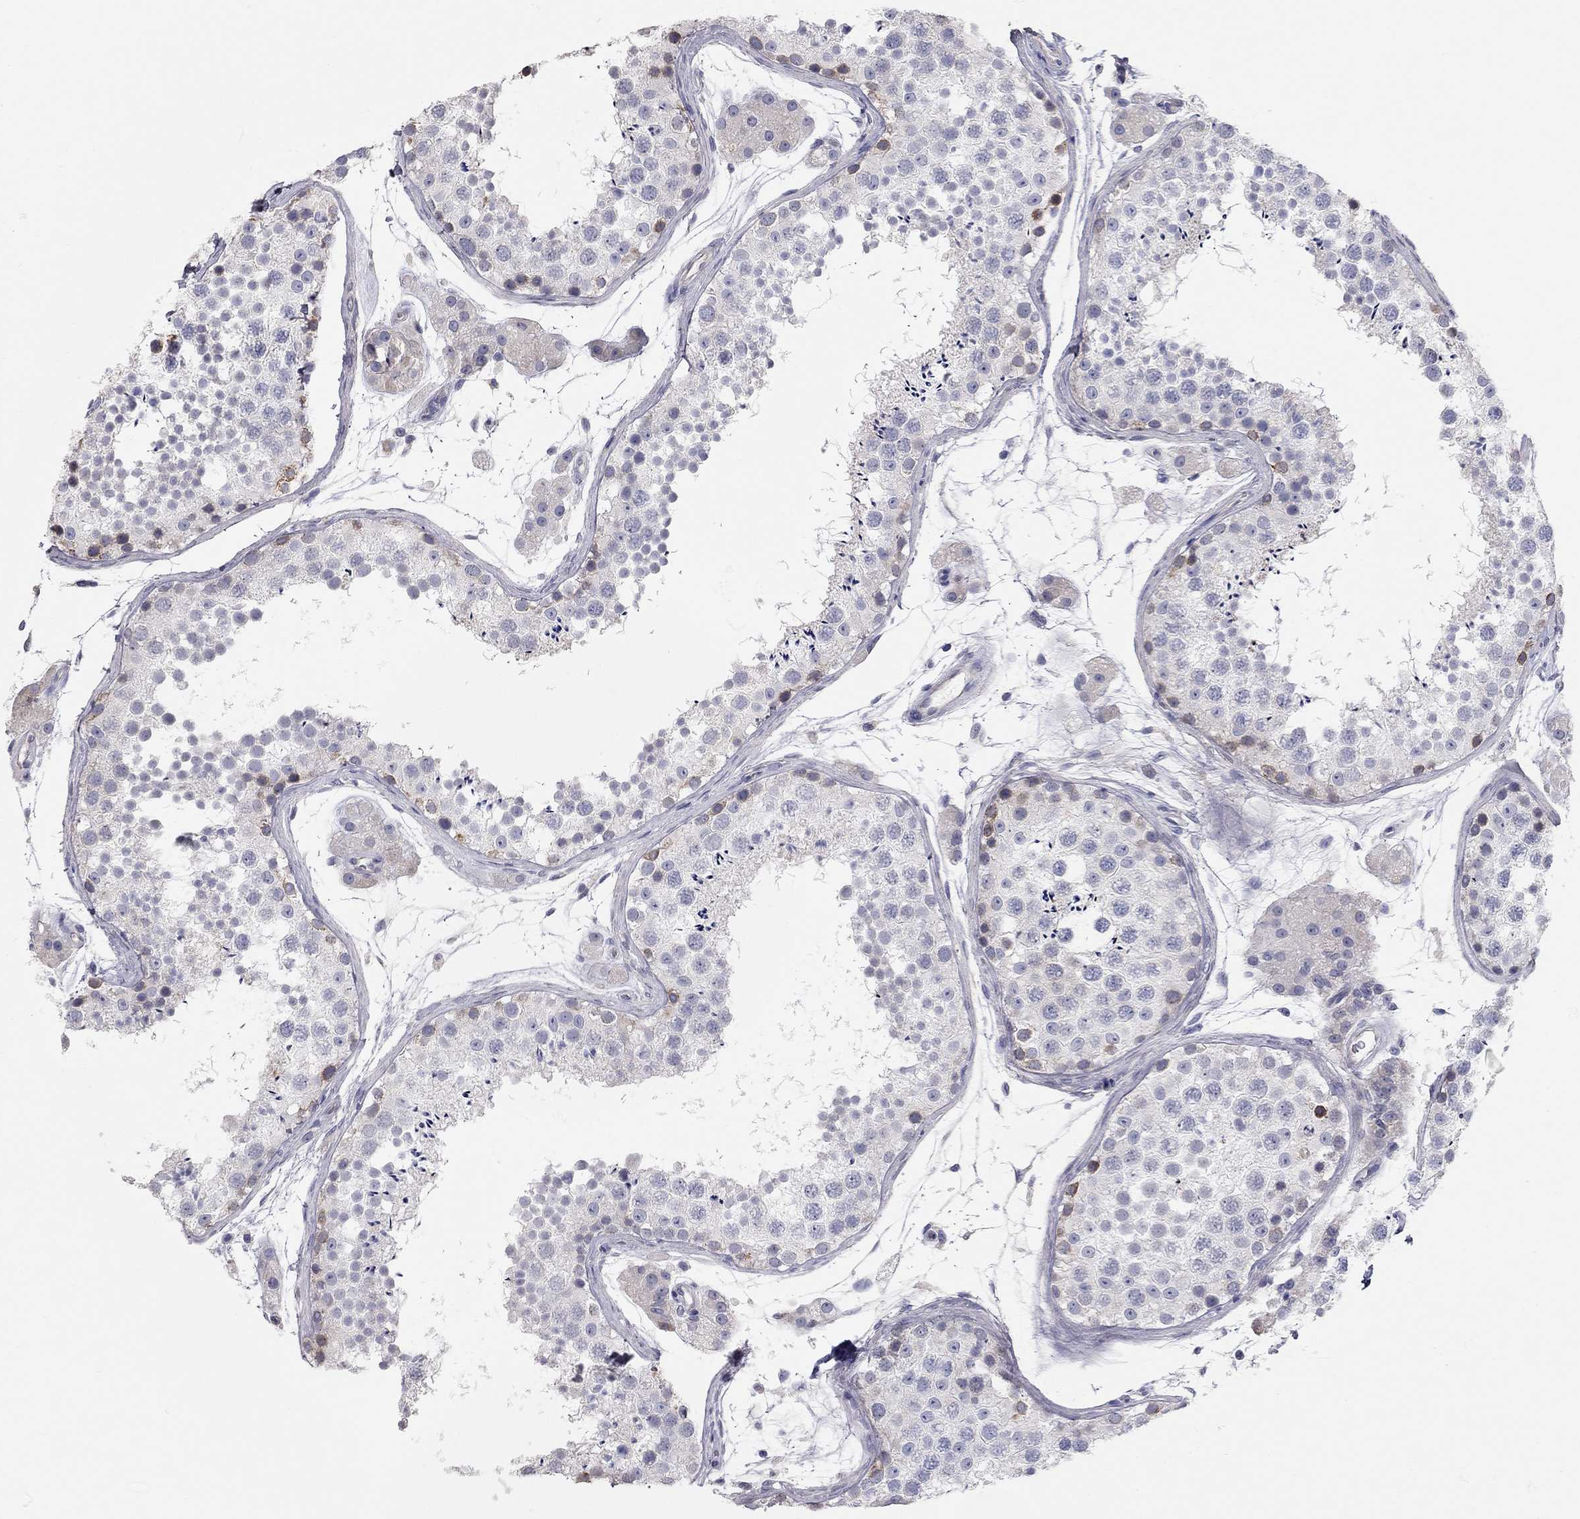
{"staining": {"intensity": "moderate", "quantity": "<25%", "location": "cytoplasmic/membranous"}, "tissue": "testis", "cell_type": "Cells in seminiferous ducts", "image_type": "normal", "snomed": [{"axis": "morphology", "description": "Normal tissue, NOS"}, {"axis": "topography", "description": "Testis"}], "caption": "Immunohistochemical staining of normal testis exhibits <25% levels of moderate cytoplasmic/membranous protein expression in about <25% of cells in seminiferous ducts.", "gene": "XAGE2", "patient": {"sex": "male", "age": 41}}